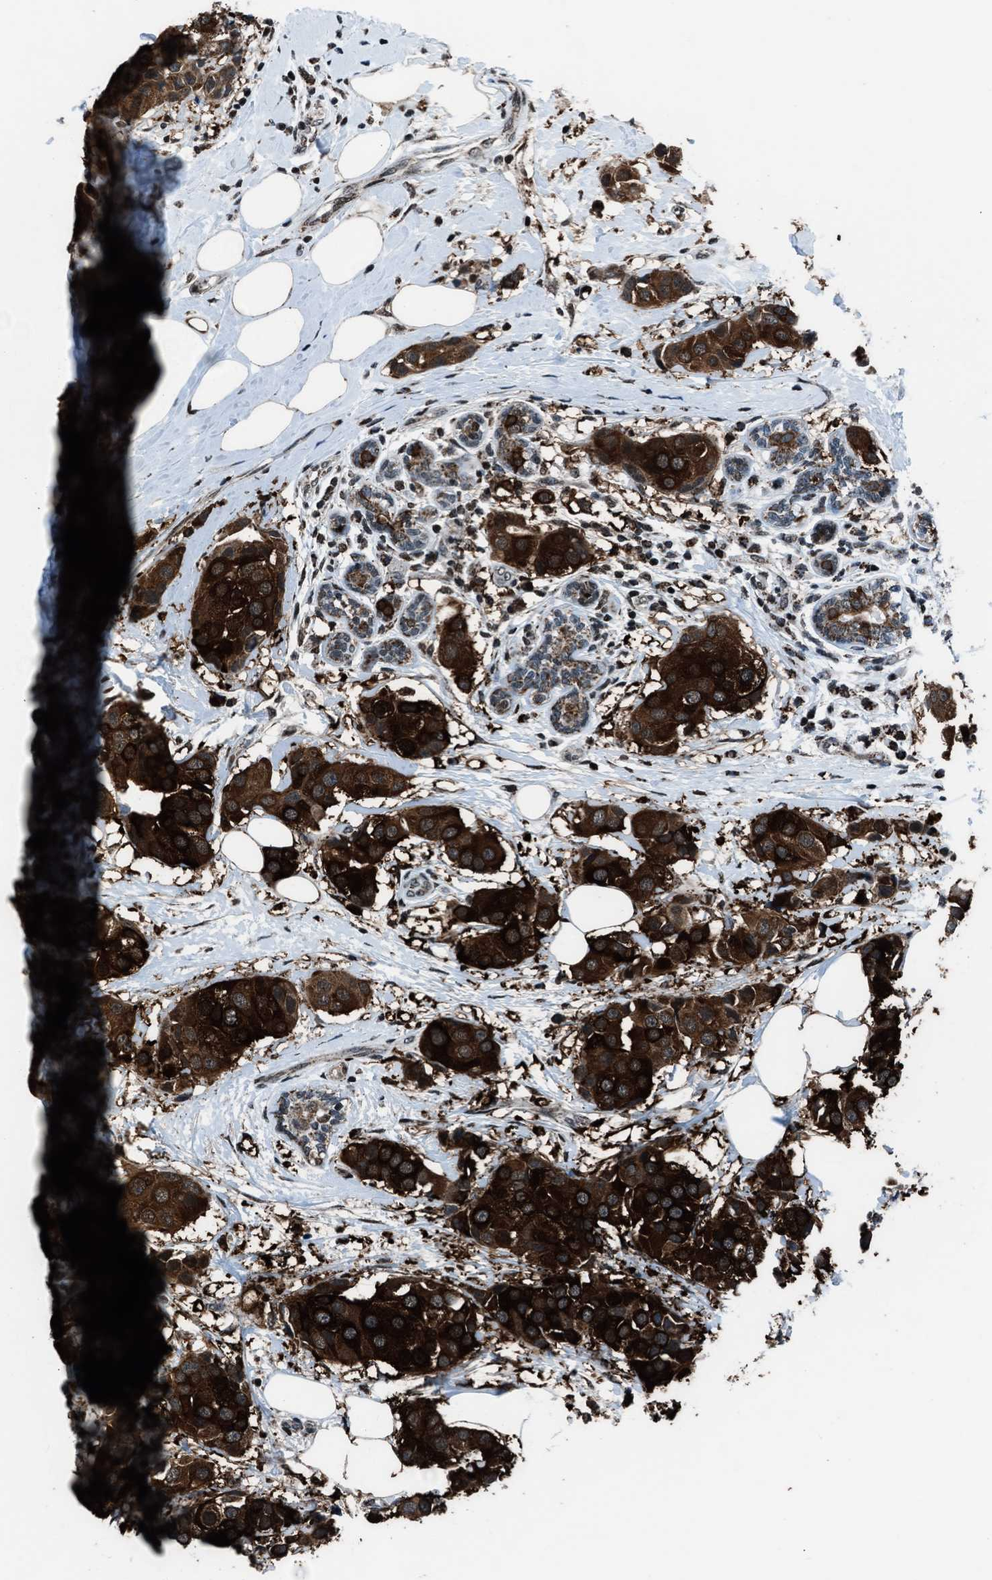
{"staining": {"intensity": "strong", "quantity": ">75%", "location": "cytoplasmic/membranous"}, "tissue": "breast cancer", "cell_type": "Tumor cells", "image_type": "cancer", "snomed": [{"axis": "morphology", "description": "Normal tissue, NOS"}, {"axis": "morphology", "description": "Duct carcinoma"}, {"axis": "topography", "description": "Breast"}], "caption": "Protein expression analysis of breast infiltrating ductal carcinoma exhibits strong cytoplasmic/membranous staining in approximately >75% of tumor cells.", "gene": "MORC3", "patient": {"sex": "female", "age": 39}}